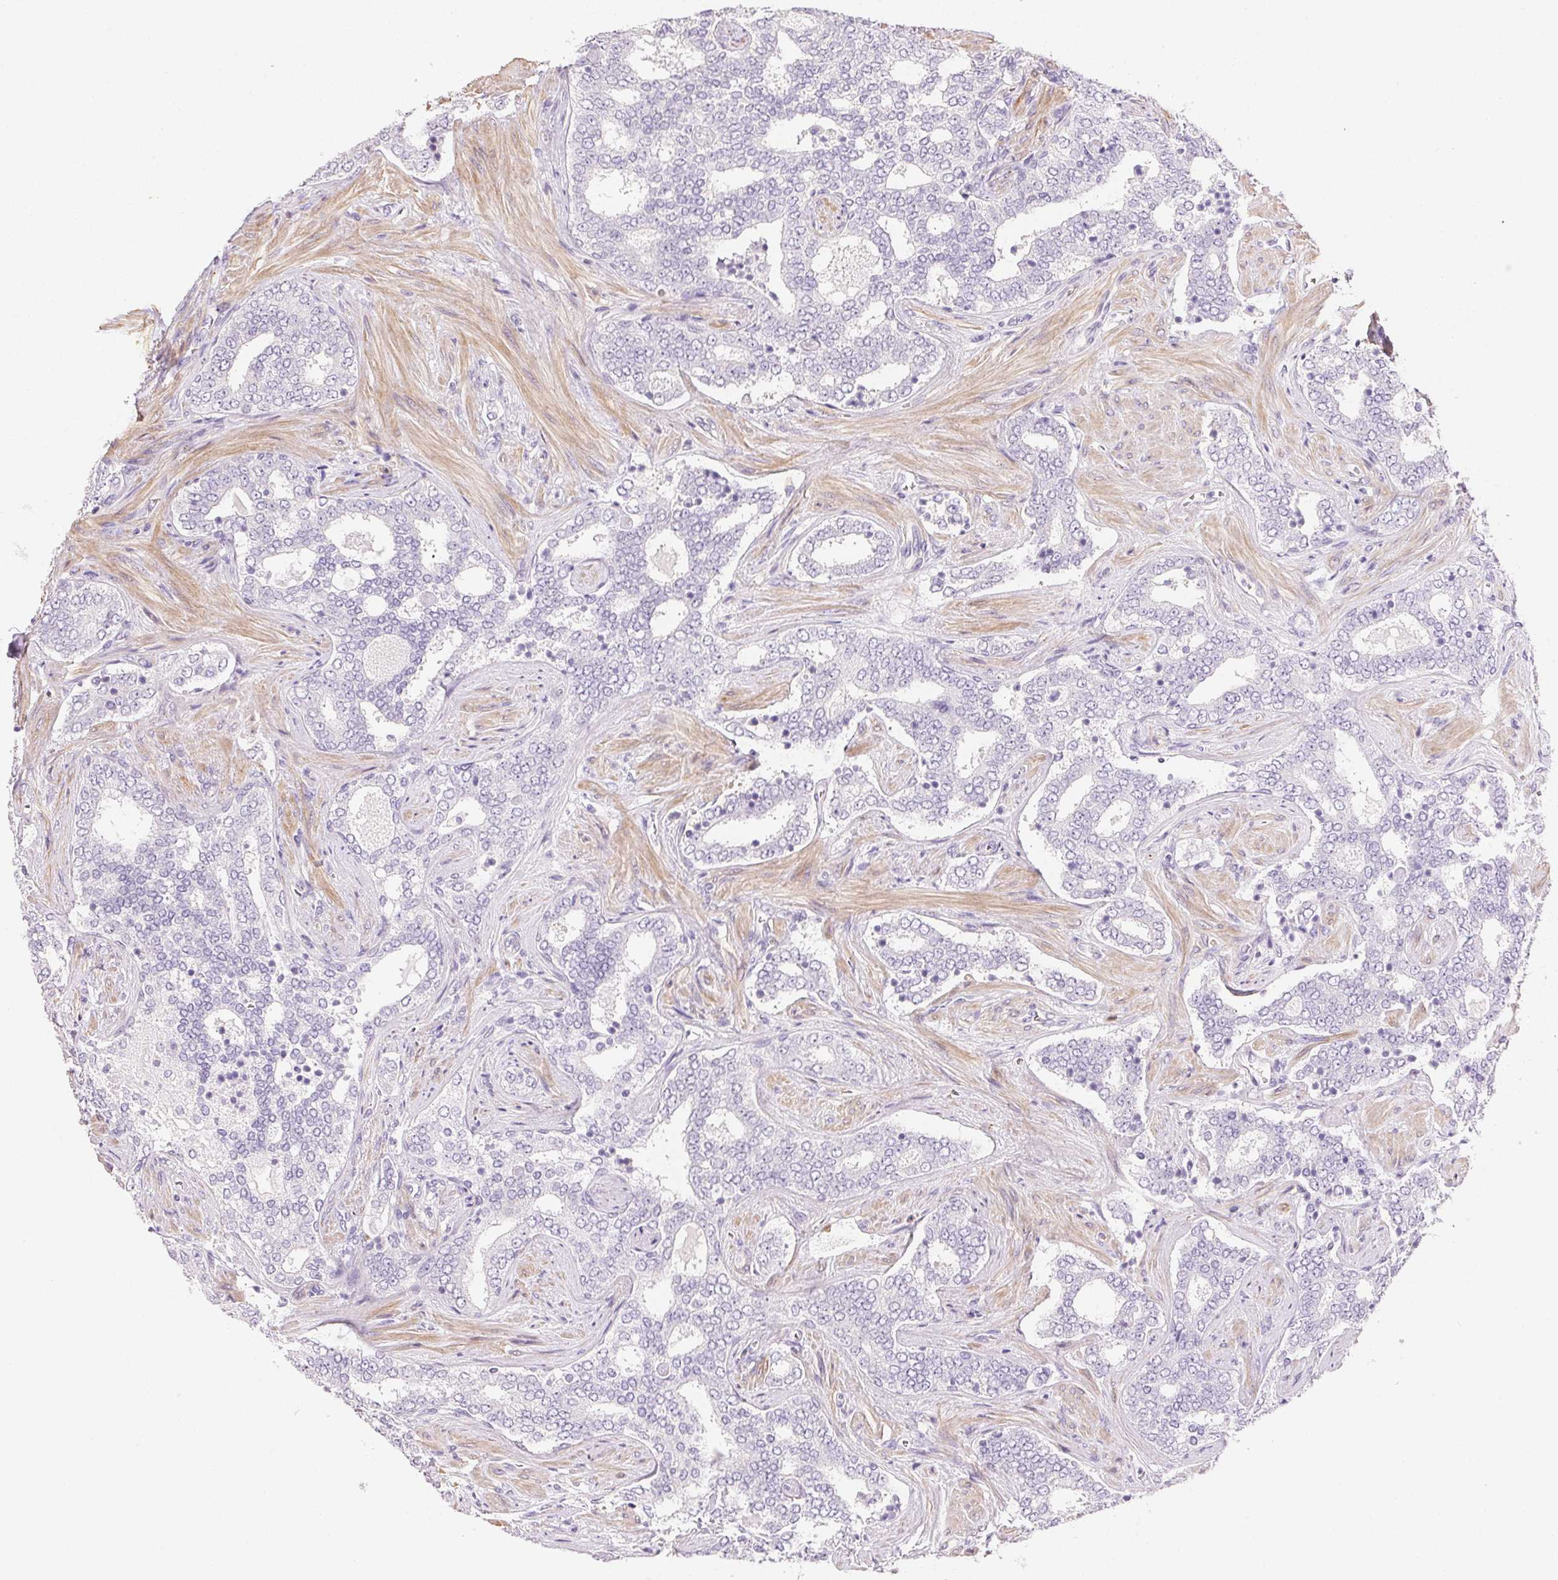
{"staining": {"intensity": "negative", "quantity": "none", "location": "none"}, "tissue": "prostate cancer", "cell_type": "Tumor cells", "image_type": "cancer", "snomed": [{"axis": "morphology", "description": "Adenocarcinoma, High grade"}, {"axis": "topography", "description": "Prostate"}], "caption": "Prostate cancer was stained to show a protein in brown. There is no significant expression in tumor cells.", "gene": "KCNE2", "patient": {"sex": "male", "age": 60}}